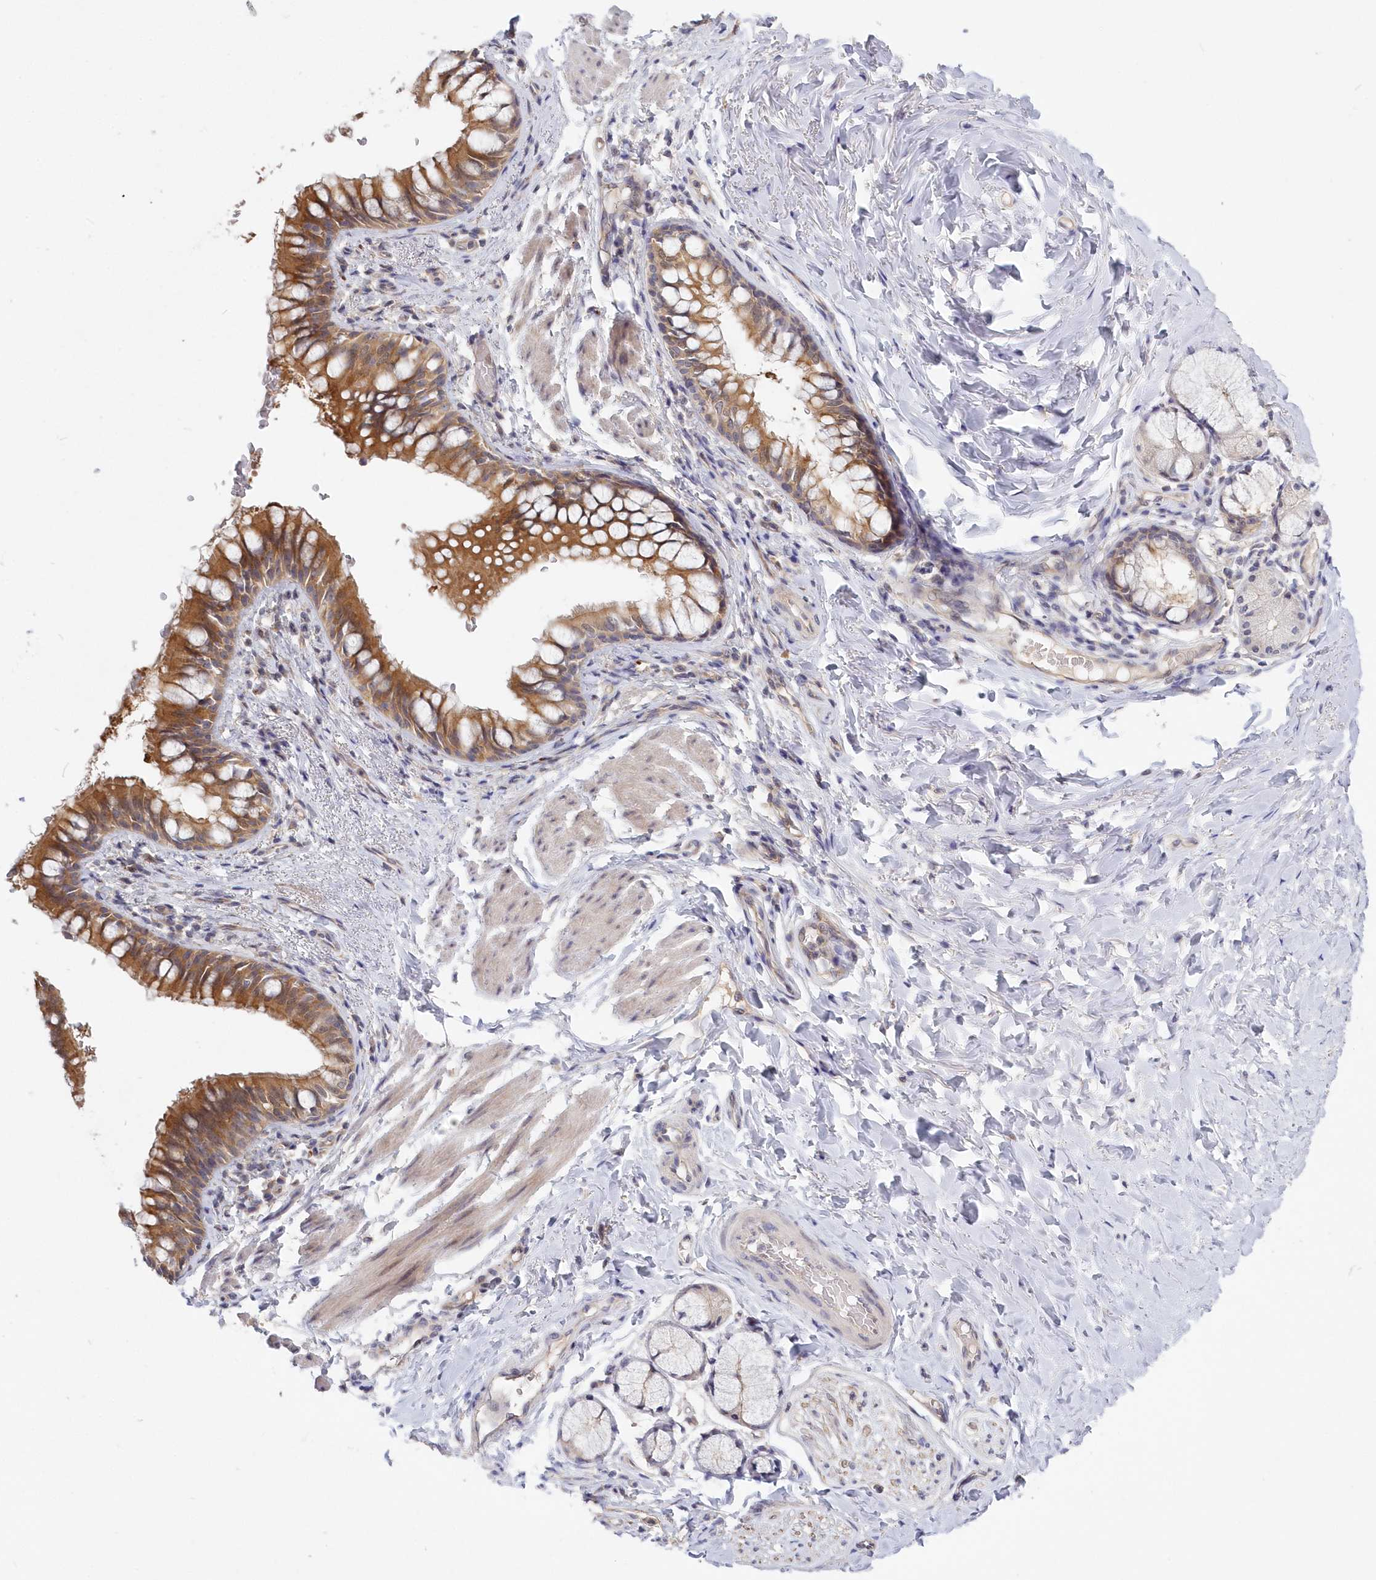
{"staining": {"intensity": "strong", "quantity": ">75%", "location": "cytoplasmic/membranous"}, "tissue": "bronchus", "cell_type": "Respiratory epithelial cells", "image_type": "normal", "snomed": [{"axis": "morphology", "description": "Normal tissue, NOS"}, {"axis": "topography", "description": "Cartilage tissue"}, {"axis": "topography", "description": "Bronchus"}], "caption": "Approximately >75% of respiratory epithelial cells in normal bronchus display strong cytoplasmic/membranous protein expression as visualized by brown immunohistochemical staining.", "gene": "KATNA1", "patient": {"sex": "female", "age": 36}}